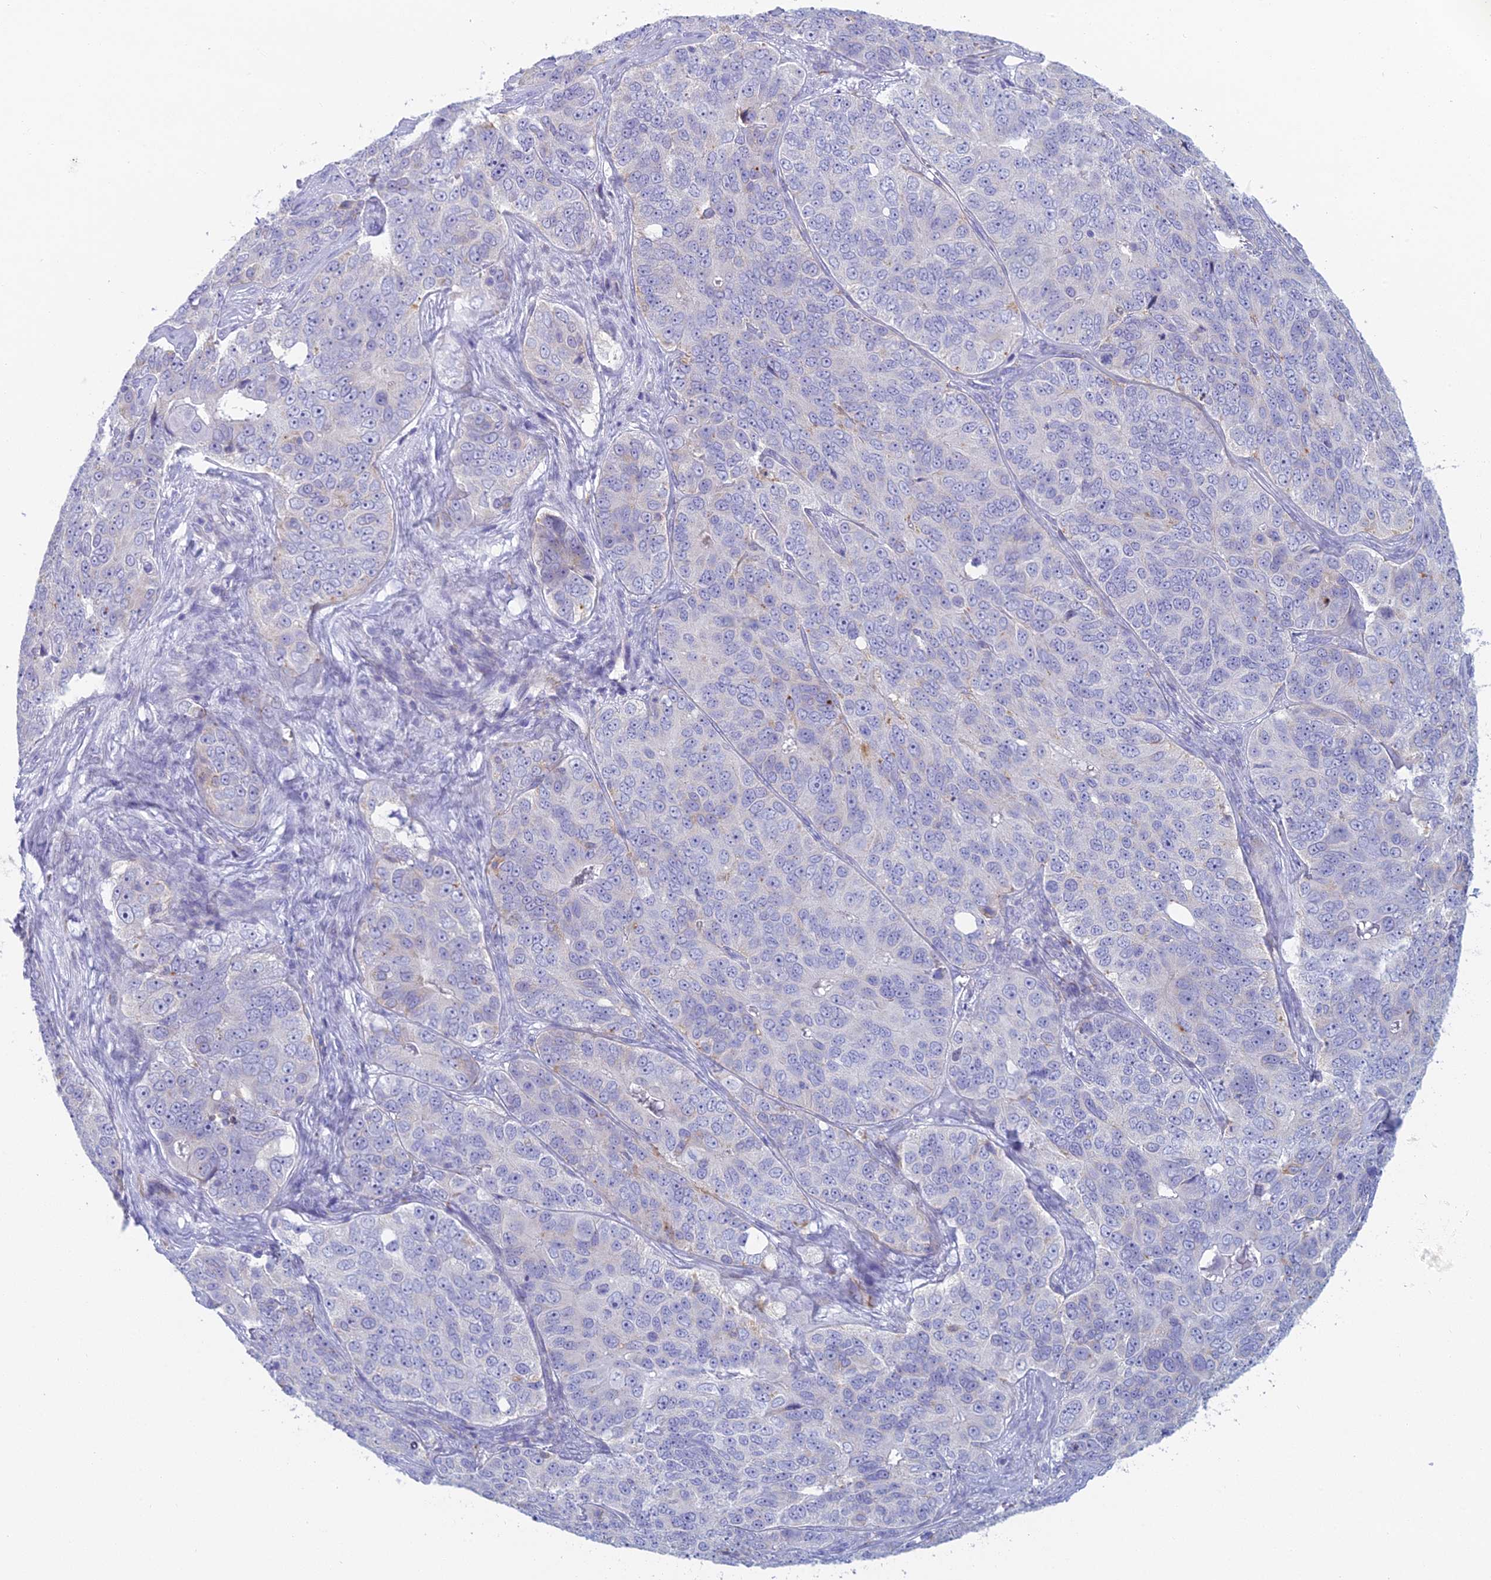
{"staining": {"intensity": "negative", "quantity": "none", "location": "none"}, "tissue": "ovarian cancer", "cell_type": "Tumor cells", "image_type": "cancer", "snomed": [{"axis": "morphology", "description": "Carcinoma, endometroid"}, {"axis": "topography", "description": "Ovary"}], "caption": "There is no significant positivity in tumor cells of ovarian cancer (endometroid carcinoma). The staining was performed using DAB to visualize the protein expression in brown, while the nuclei were stained in blue with hematoxylin (Magnification: 20x).", "gene": "FERD3L", "patient": {"sex": "female", "age": 51}}